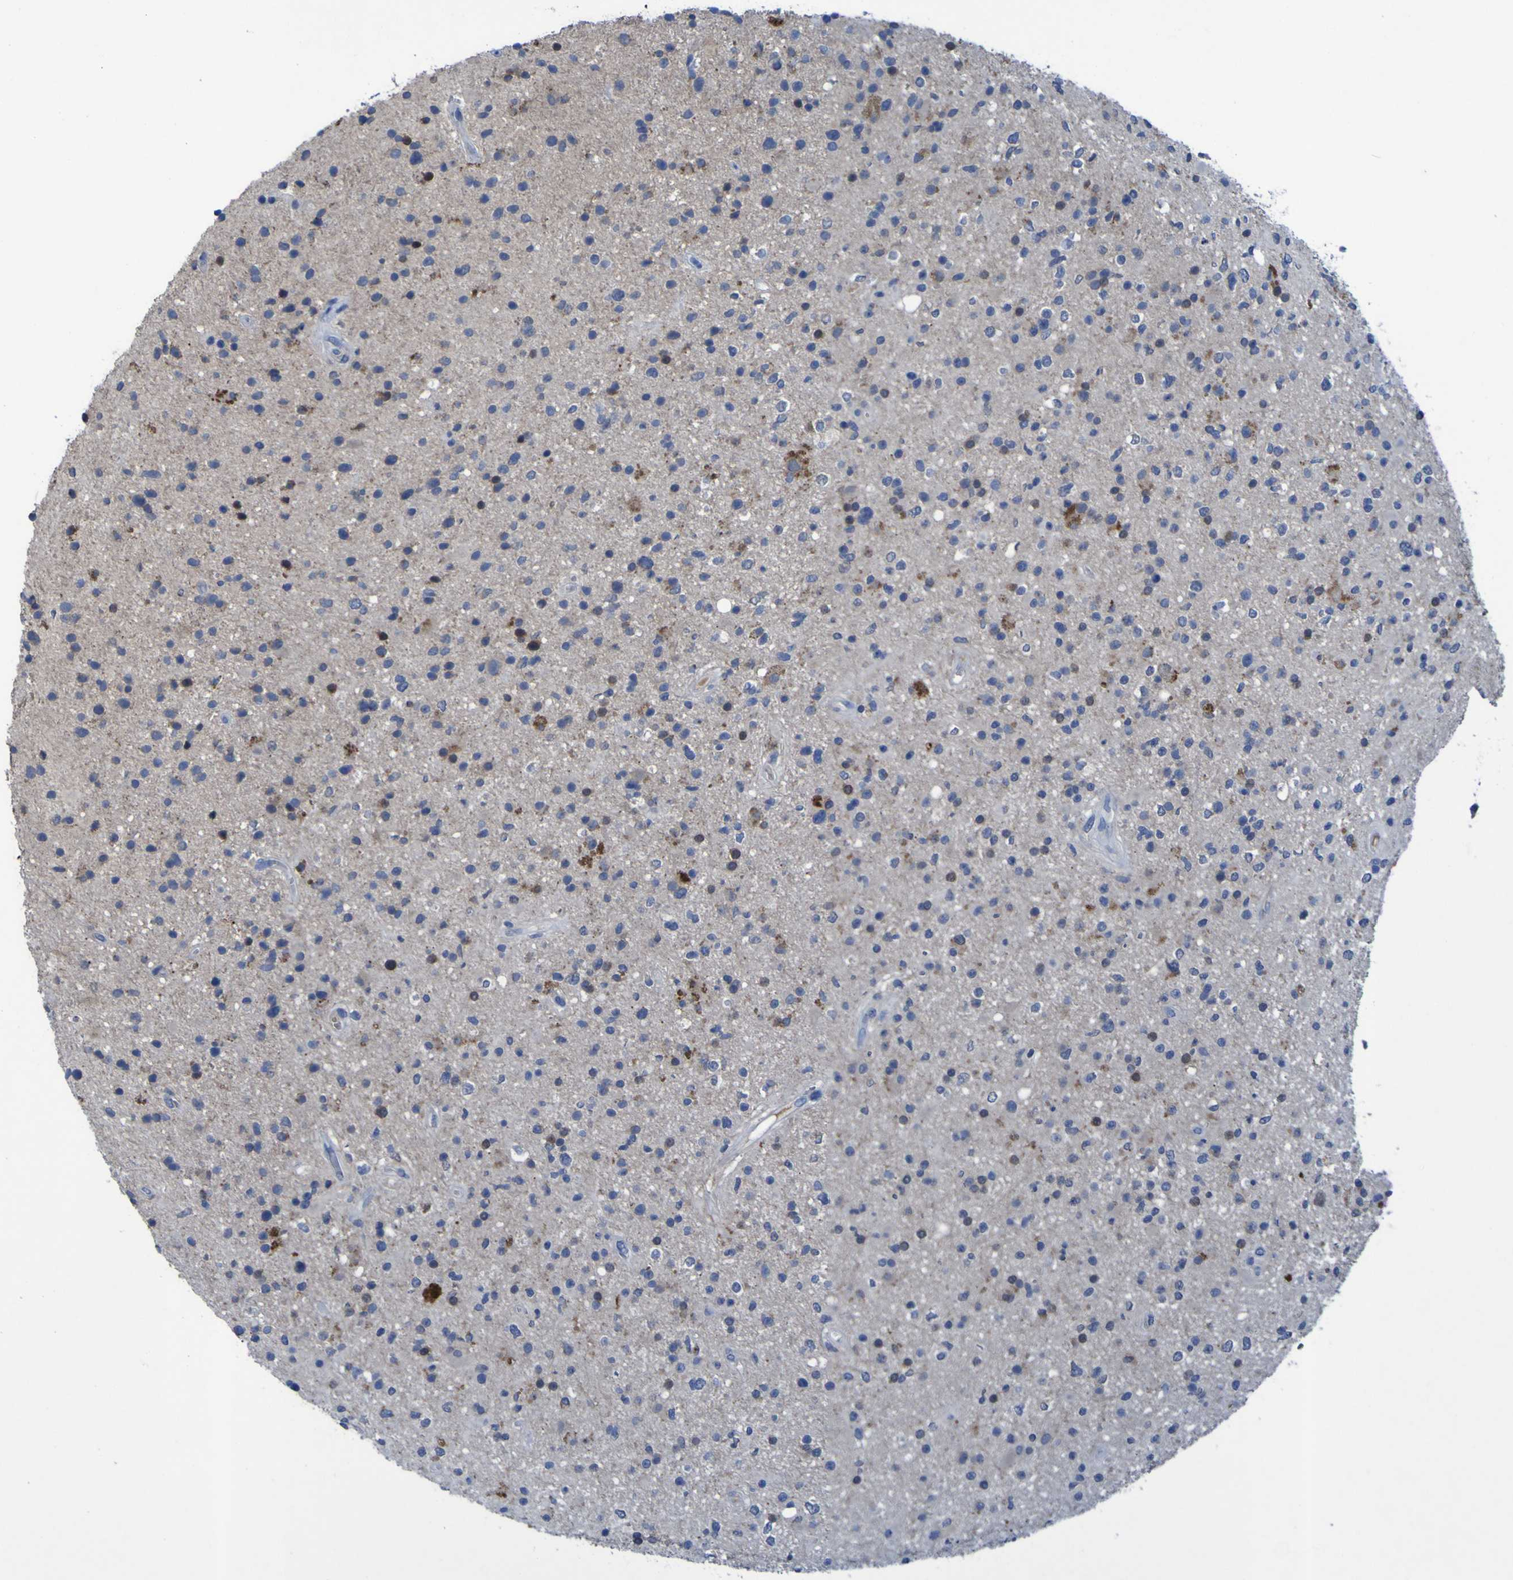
{"staining": {"intensity": "negative", "quantity": "none", "location": "none"}, "tissue": "glioma", "cell_type": "Tumor cells", "image_type": "cancer", "snomed": [{"axis": "morphology", "description": "Glioma, malignant, High grade"}, {"axis": "topography", "description": "Brain"}], "caption": "Tumor cells show no significant expression in malignant high-grade glioma.", "gene": "SGK2", "patient": {"sex": "male", "age": 33}}